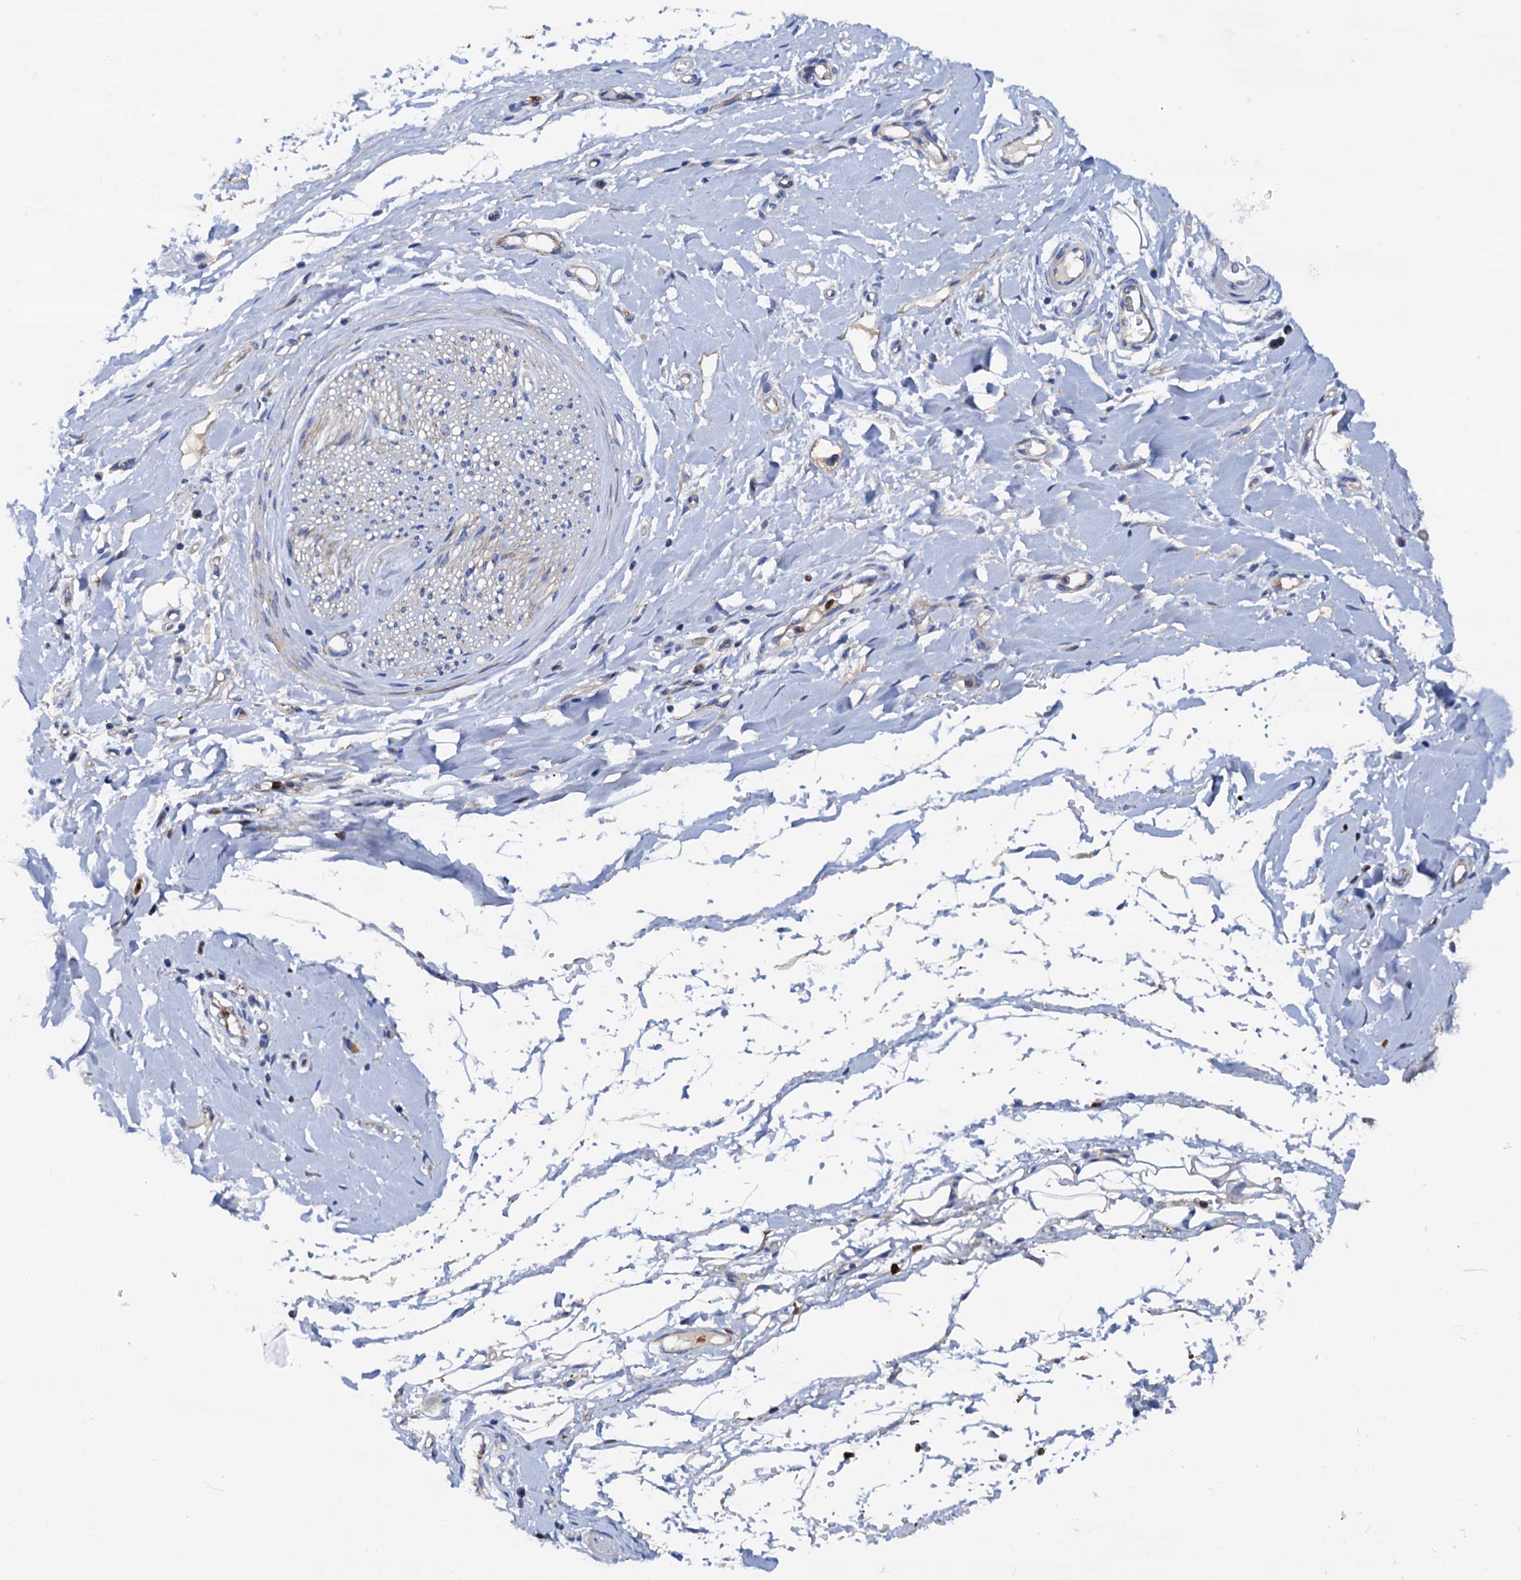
{"staining": {"intensity": "negative", "quantity": "none", "location": "none"}, "tissue": "adipose tissue", "cell_type": "Adipocytes", "image_type": "normal", "snomed": [{"axis": "morphology", "description": "Normal tissue, NOS"}, {"axis": "morphology", "description": "Adenocarcinoma, NOS"}, {"axis": "topography", "description": "Stomach, upper"}, {"axis": "topography", "description": "Peripheral nerve tissue"}], "caption": "The micrograph displays no staining of adipocytes in normal adipose tissue. (Immunohistochemistry, brightfield microscopy, high magnification).", "gene": "RASSF9", "patient": {"sex": "male", "age": 62}}